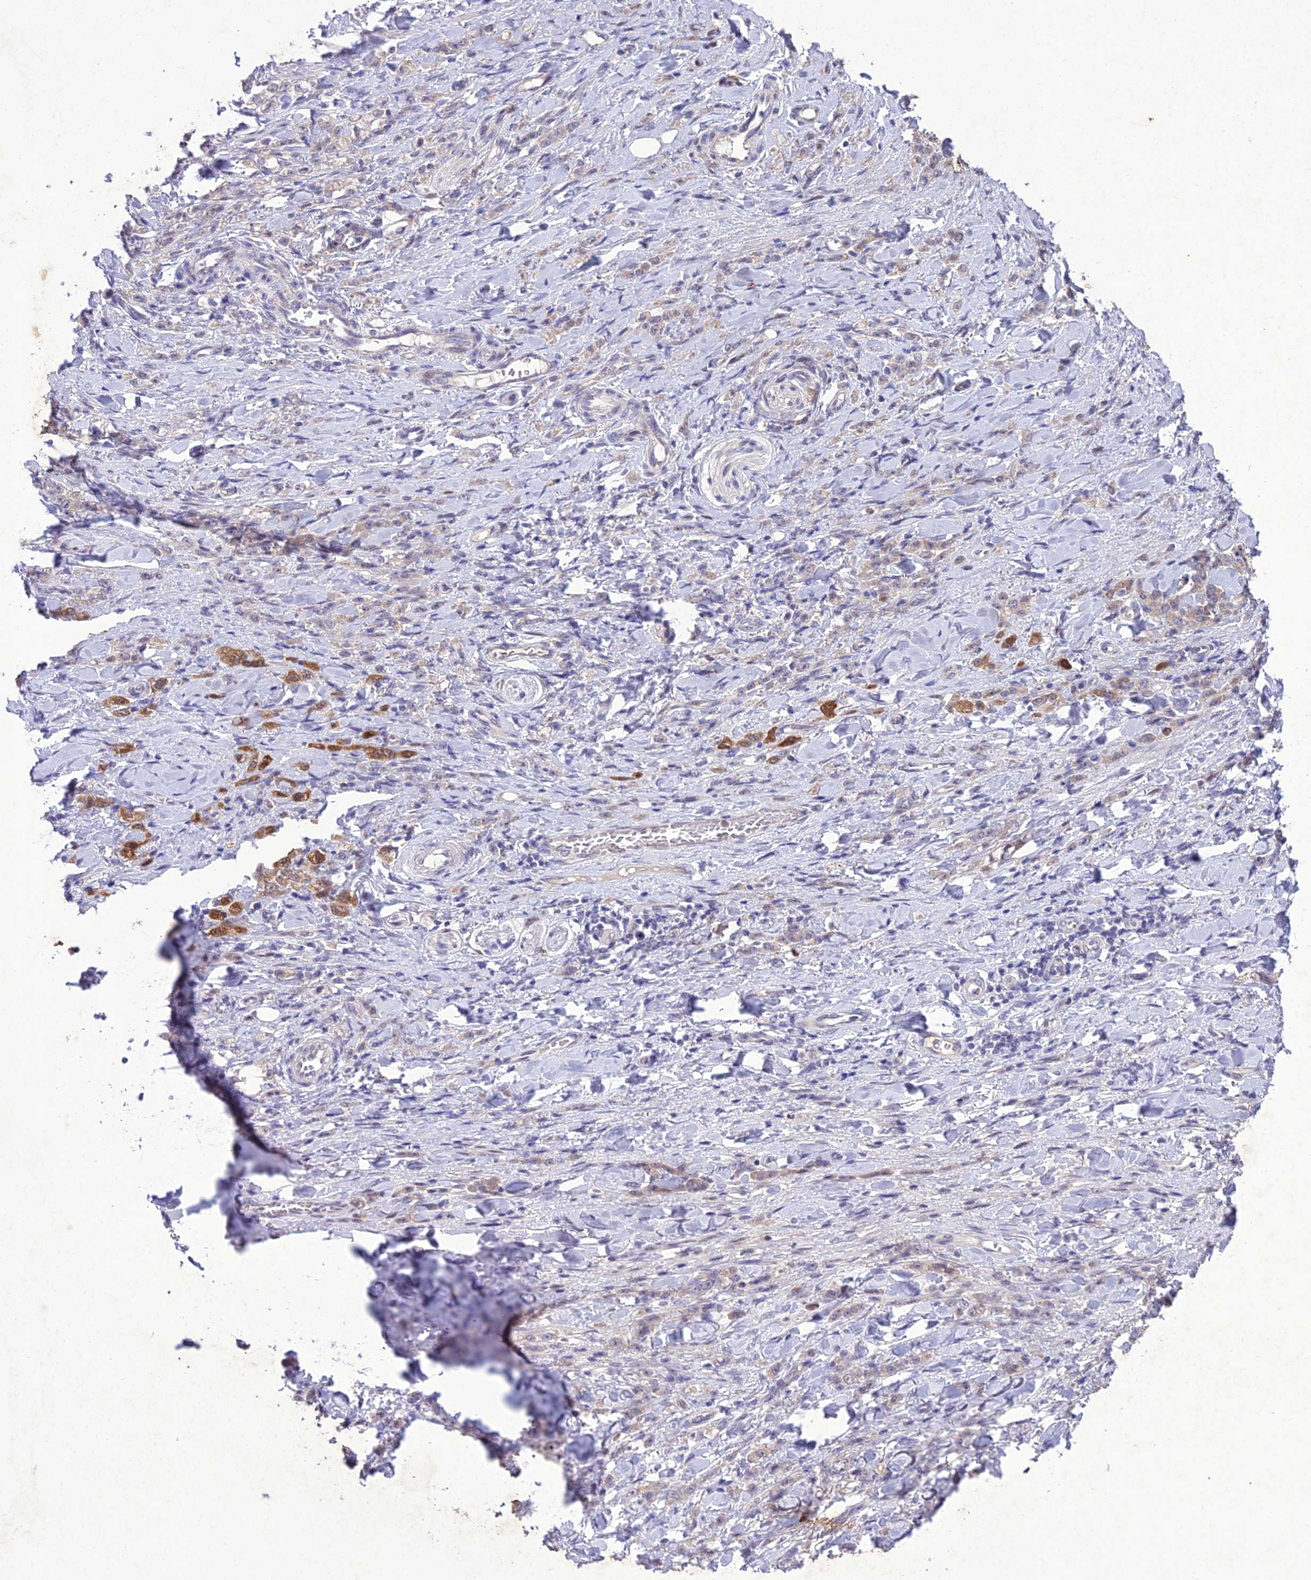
{"staining": {"intensity": "moderate", "quantity": "<25%", "location": "cytoplasmic/membranous"}, "tissue": "stomach cancer", "cell_type": "Tumor cells", "image_type": "cancer", "snomed": [{"axis": "morphology", "description": "Normal tissue, NOS"}, {"axis": "morphology", "description": "Adenocarcinoma, NOS"}, {"axis": "topography", "description": "Stomach"}], "caption": "Moderate cytoplasmic/membranous positivity for a protein is present in about <25% of tumor cells of stomach cancer using immunohistochemistry.", "gene": "ANKRD52", "patient": {"sex": "male", "age": 82}}